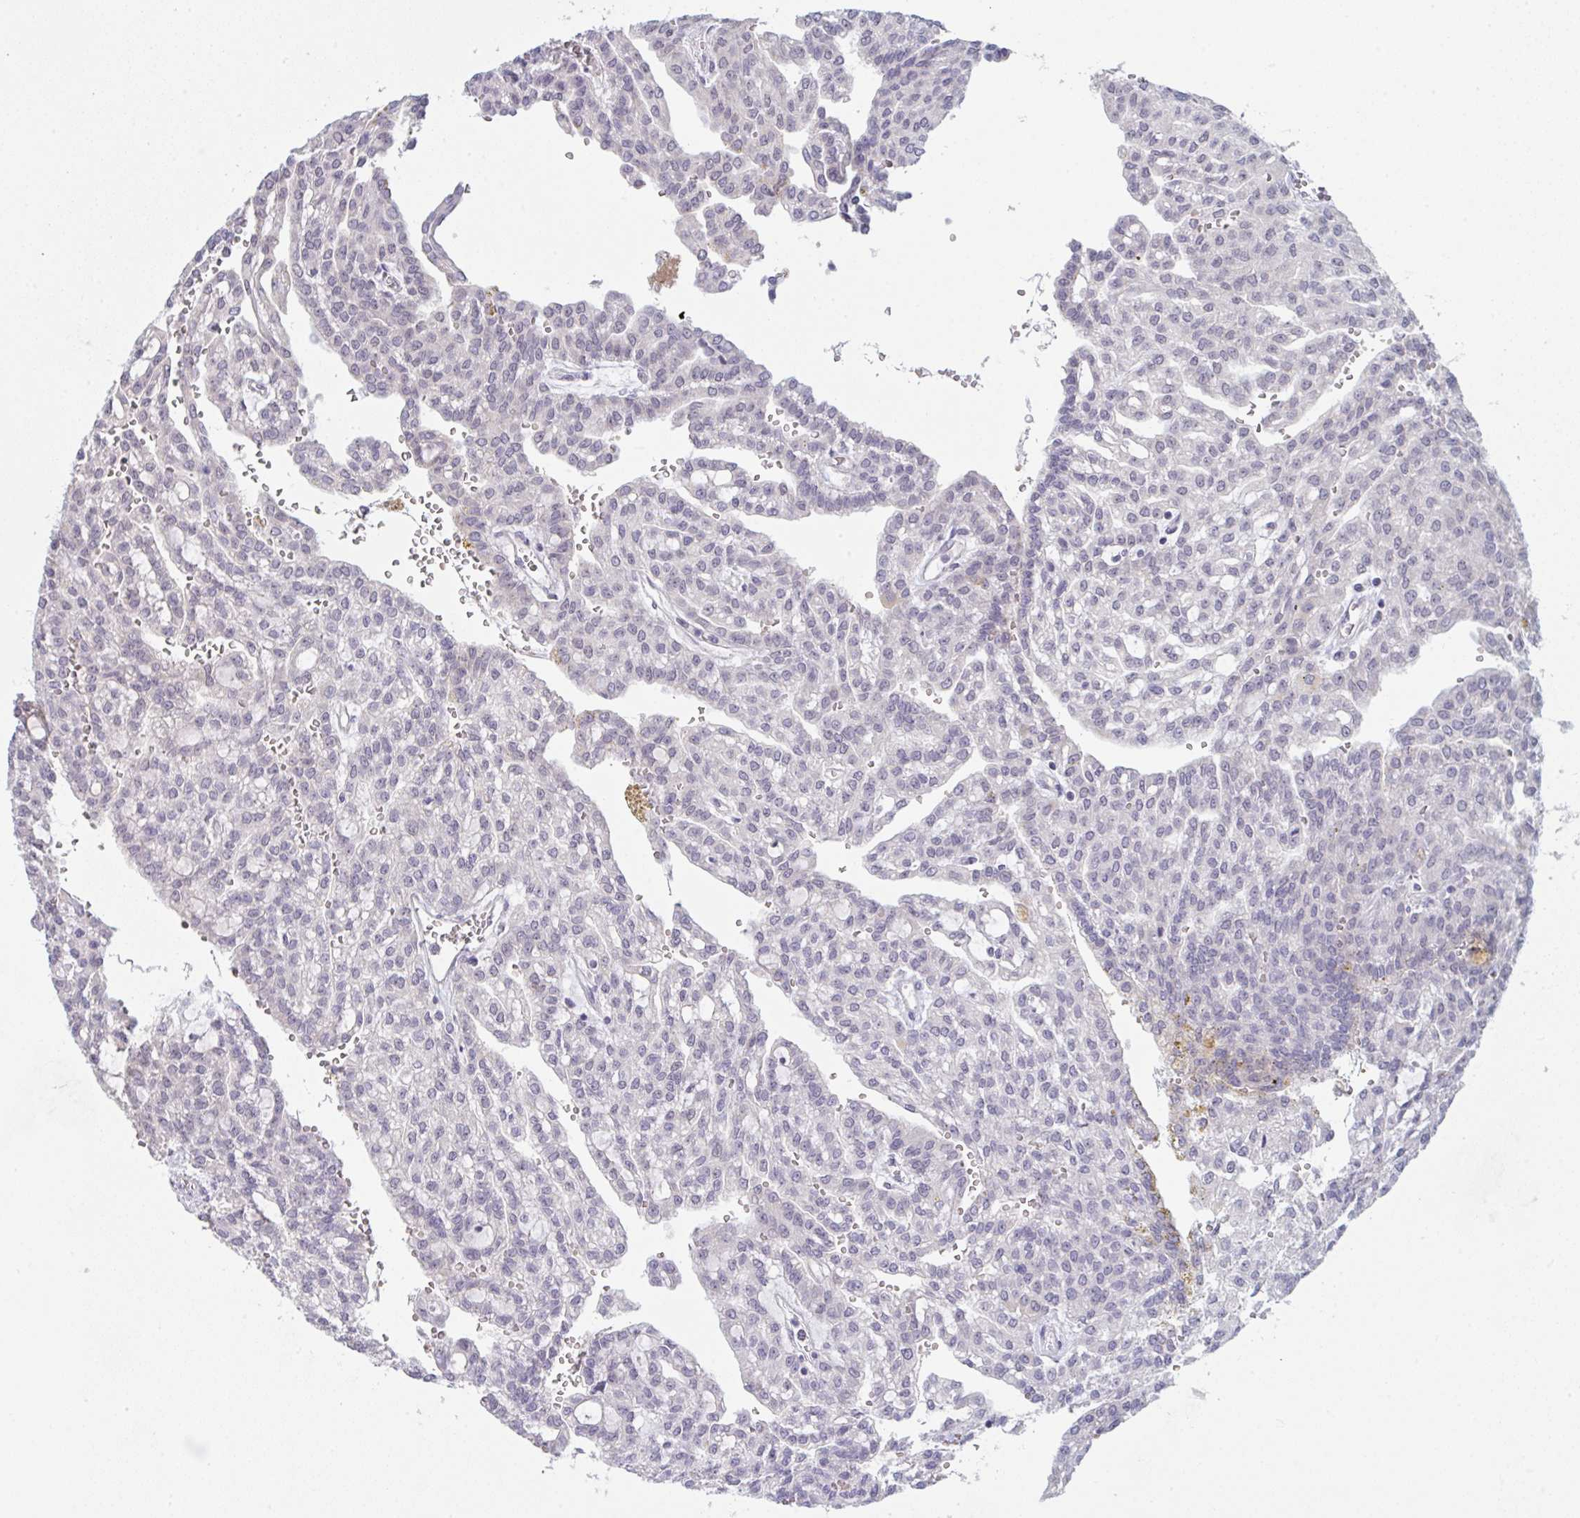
{"staining": {"intensity": "negative", "quantity": "none", "location": "none"}, "tissue": "renal cancer", "cell_type": "Tumor cells", "image_type": "cancer", "snomed": [{"axis": "morphology", "description": "Adenocarcinoma, NOS"}, {"axis": "topography", "description": "Kidney"}], "caption": "High power microscopy histopathology image of an IHC image of renal adenocarcinoma, revealing no significant staining in tumor cells.", "gene": "ZNF784", "patient": {"sex": "male", "age": 63}}